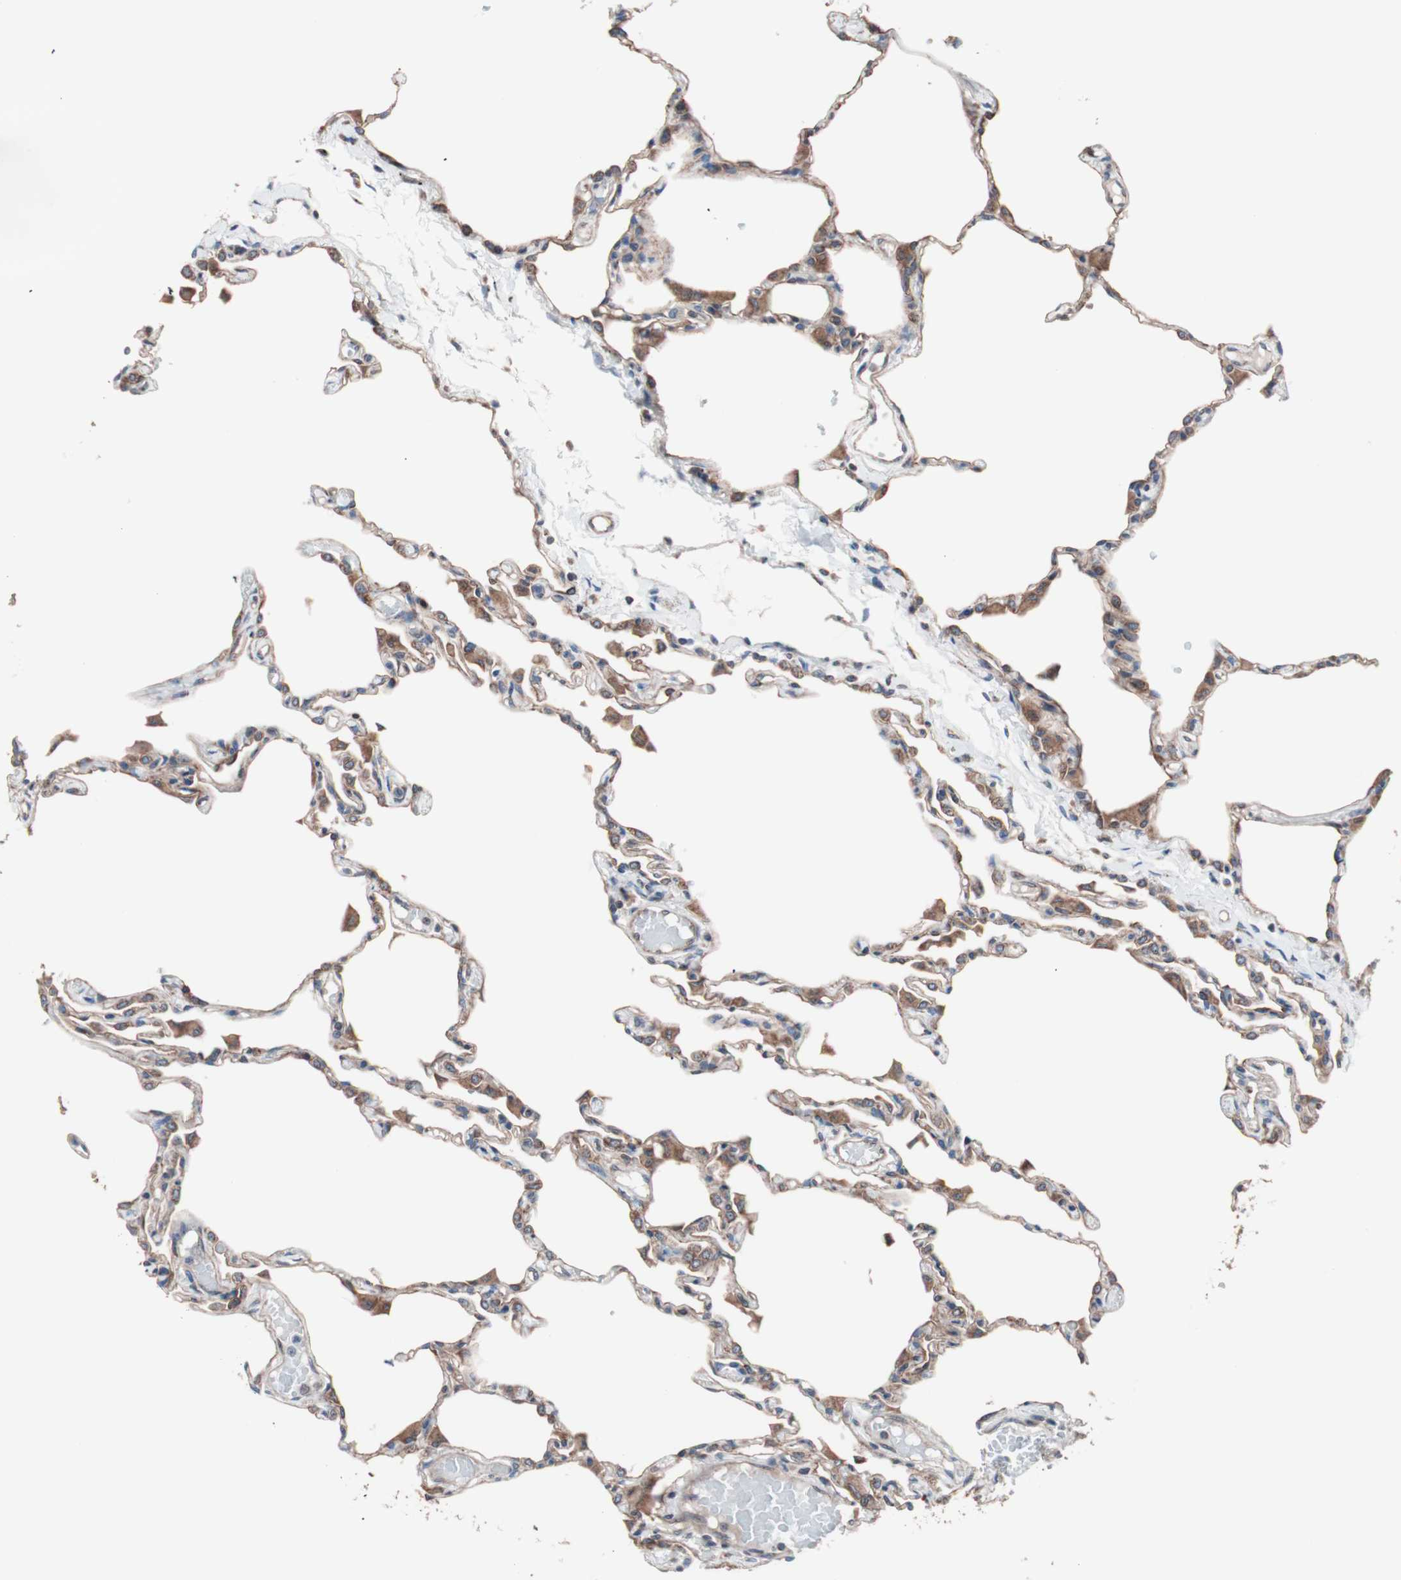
{"staining": {"intensity": "moderate", "quantity": ">75%", "location": "cytoplasmic/membranous"}, "tissue": "lung", "cell_type": "Alveolar cells", "image_type": "normal", "snomed": [{"axis": "morphology", "description": "Normal tissue, NOS"}, {"axis": "topography", "description": "Lung"}], "caption": "Moderate cytoplasmic/membranous staining is appreciated in about >75% of alveolar cells in benign lung. Immunohistochemistry stains the protein in brown and the nuclei are stained blue.", "gene": "CTTNBP2NL", "patient": {"sex": "female", "age": 49}}